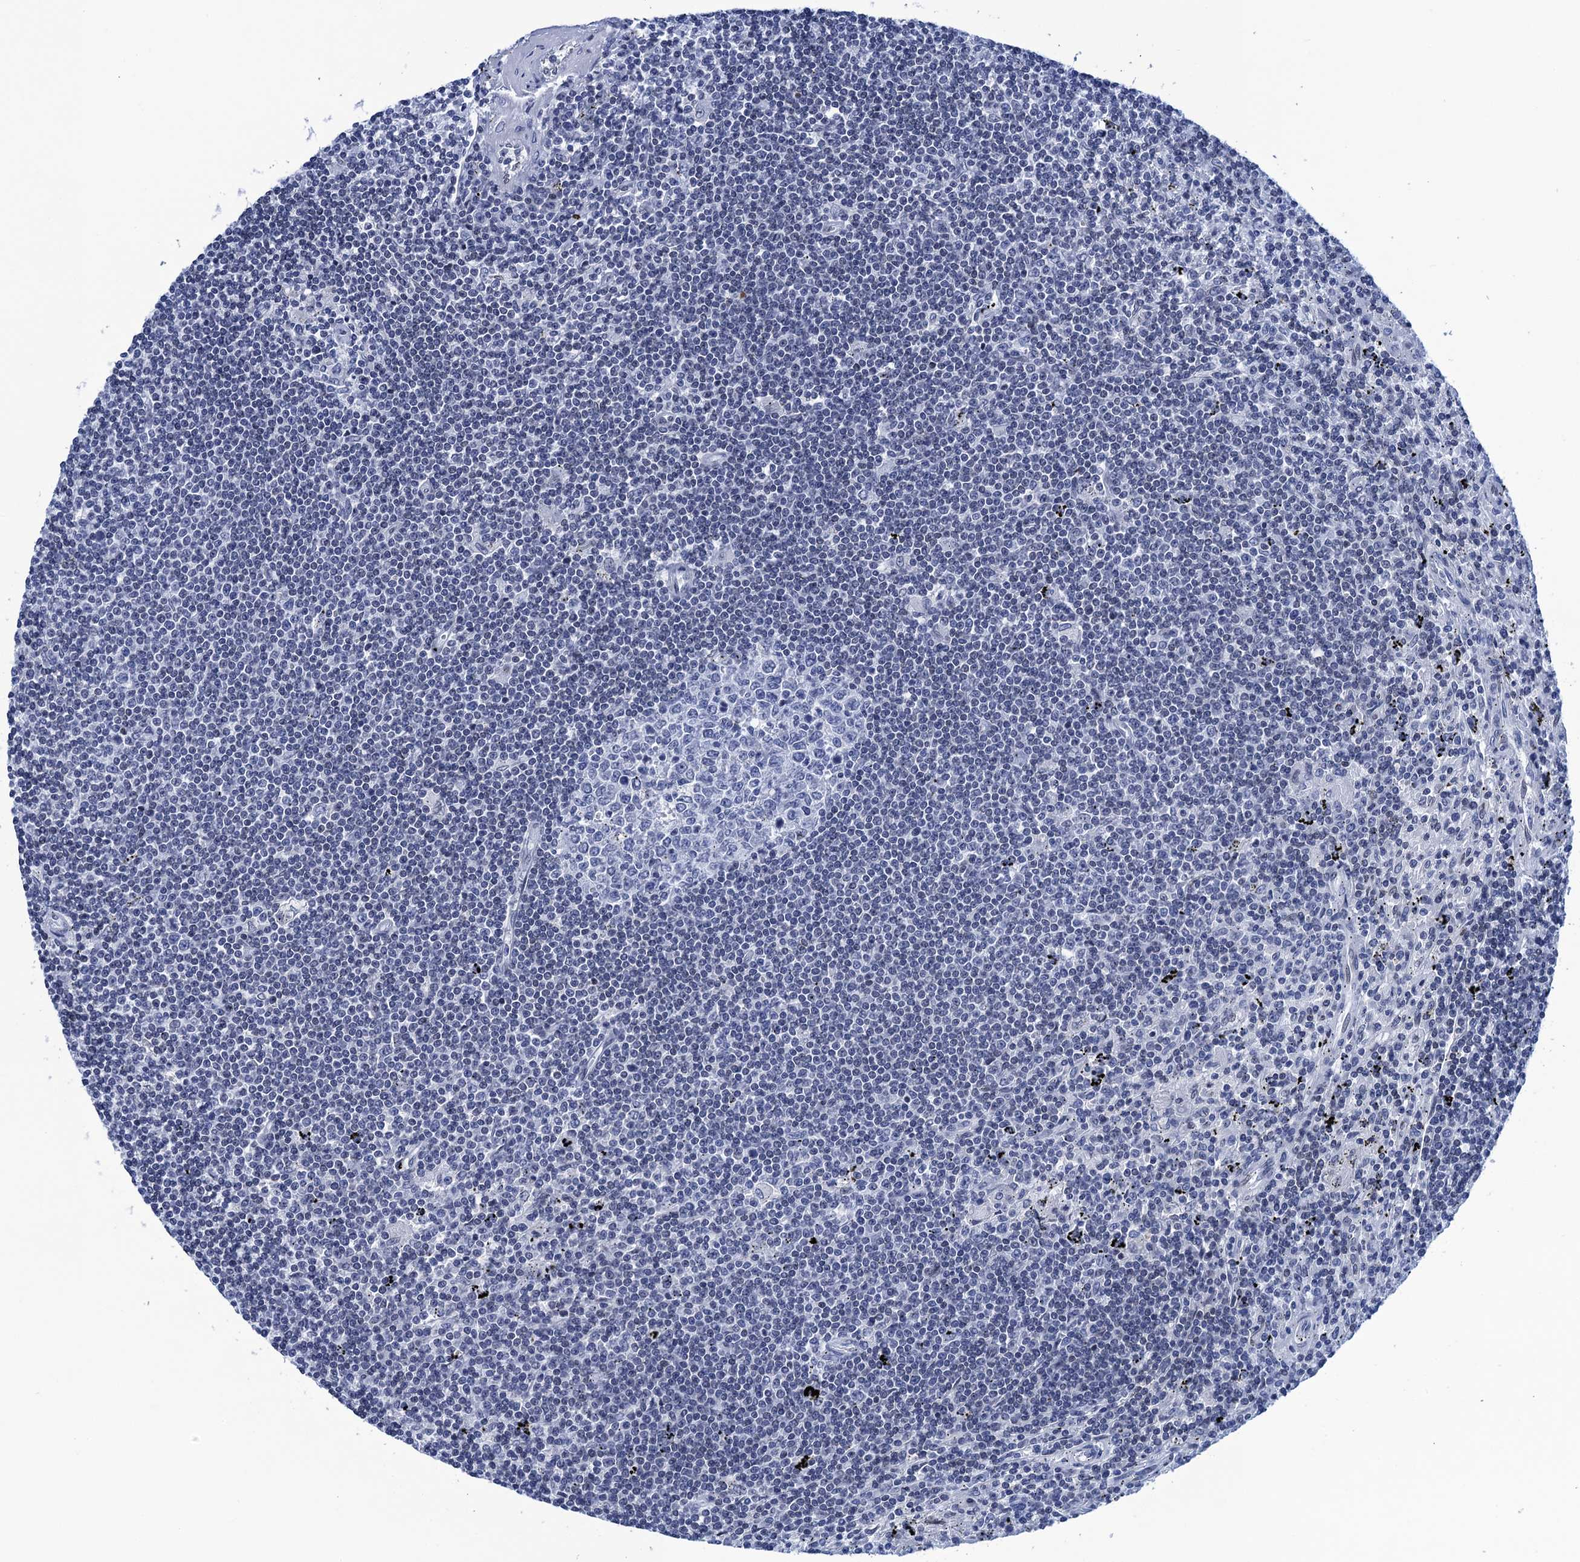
{"staining": {"intensity": "negative", "quantity": "none", "location": "none"}, "tissue": "lymphoma", "cell_type": "Tumor cells", "image_type": "cancer", "snomed": [{"axis": "morphology", "description": "Malignant lymphoma, non-Hodgkin's type, Low grade"}, {"axis": "topography", "description": "Spleen"}], "caption": "DAB (3,3'-diaminobenzidine) immunohistochemical staining of human malignant lymphoma, non-Hodgkin's type (low-grade) demonstrates no significant staining in tumor cells.", "gene": "METTL25", "patient": {"sex": "male", "age": 76}}